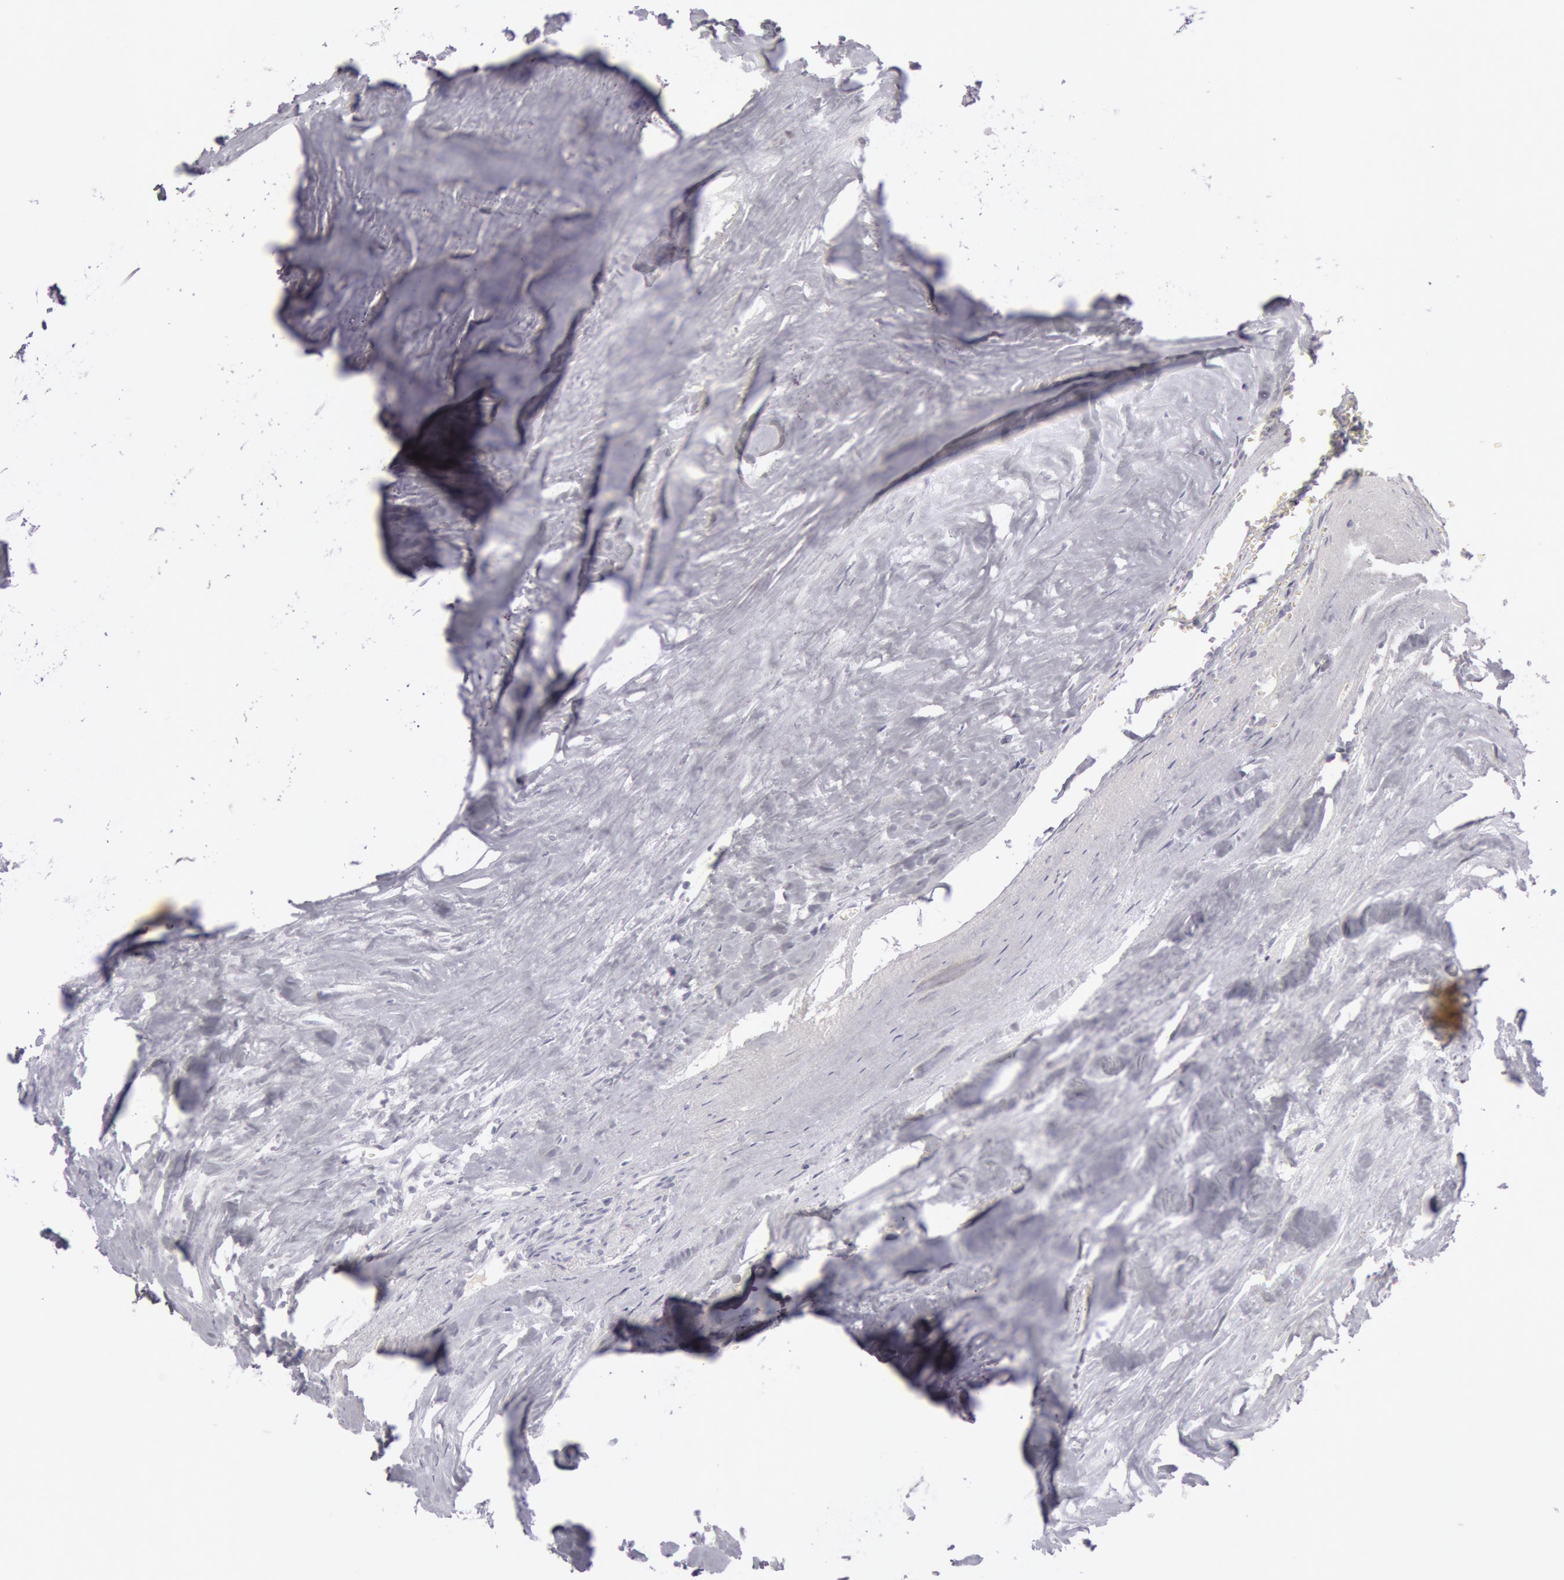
{"staining": {"intensity": "negative", "quantity": "none", "location": "none"}, "tissue": "carcinoid", "cell_type": "Tumor cells", "image_type": "cancer", "snomed": [{"axis": "morphology", "description": "Carcinoid, malignant, NOS"}, {"axis": "topography", "description": "Small intestine"}], "caption": "Histopathology image shows no protein positivity in tumor cells of malignant carcinoid tissue. (DAB IHC, high magnification).", "gene": "KRT16", "patient": {"sex": "male", "age": 63}}